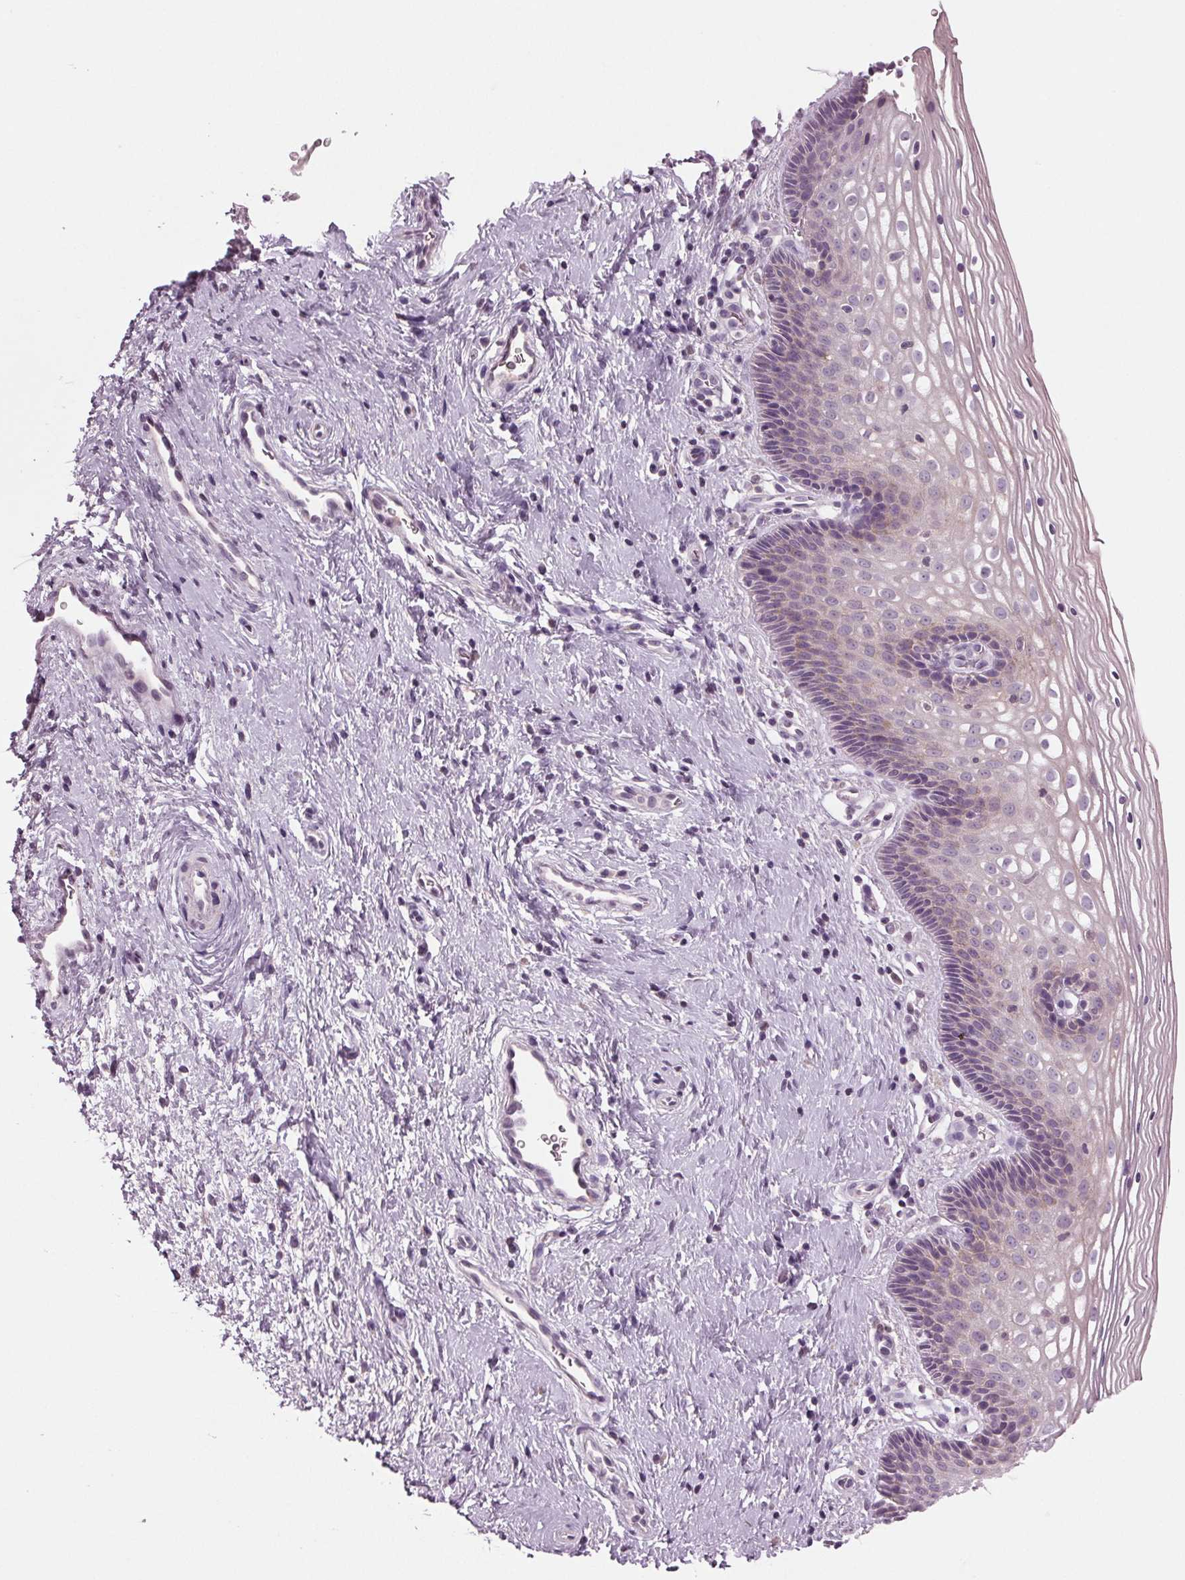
{"staining": {"intensity": "negative", "quantity": "none", "location": "none"}, "tissue": "cervix", "cell_type": "Glandular cells", "image_type": "normal", "snomed": [{"axis": "morphology", "description": "Normal tissue, NOS"}, {"axis": "topography", "description": "Cervix"}], "caption": "The histopathology image displays no significant expression in glandular cells of cervix. (DAB immunohistochemistry (IHC) with hematoxylin counter stain).", "gene": "BHLHE22", "patient": {"sex": "female", "age": 34}}